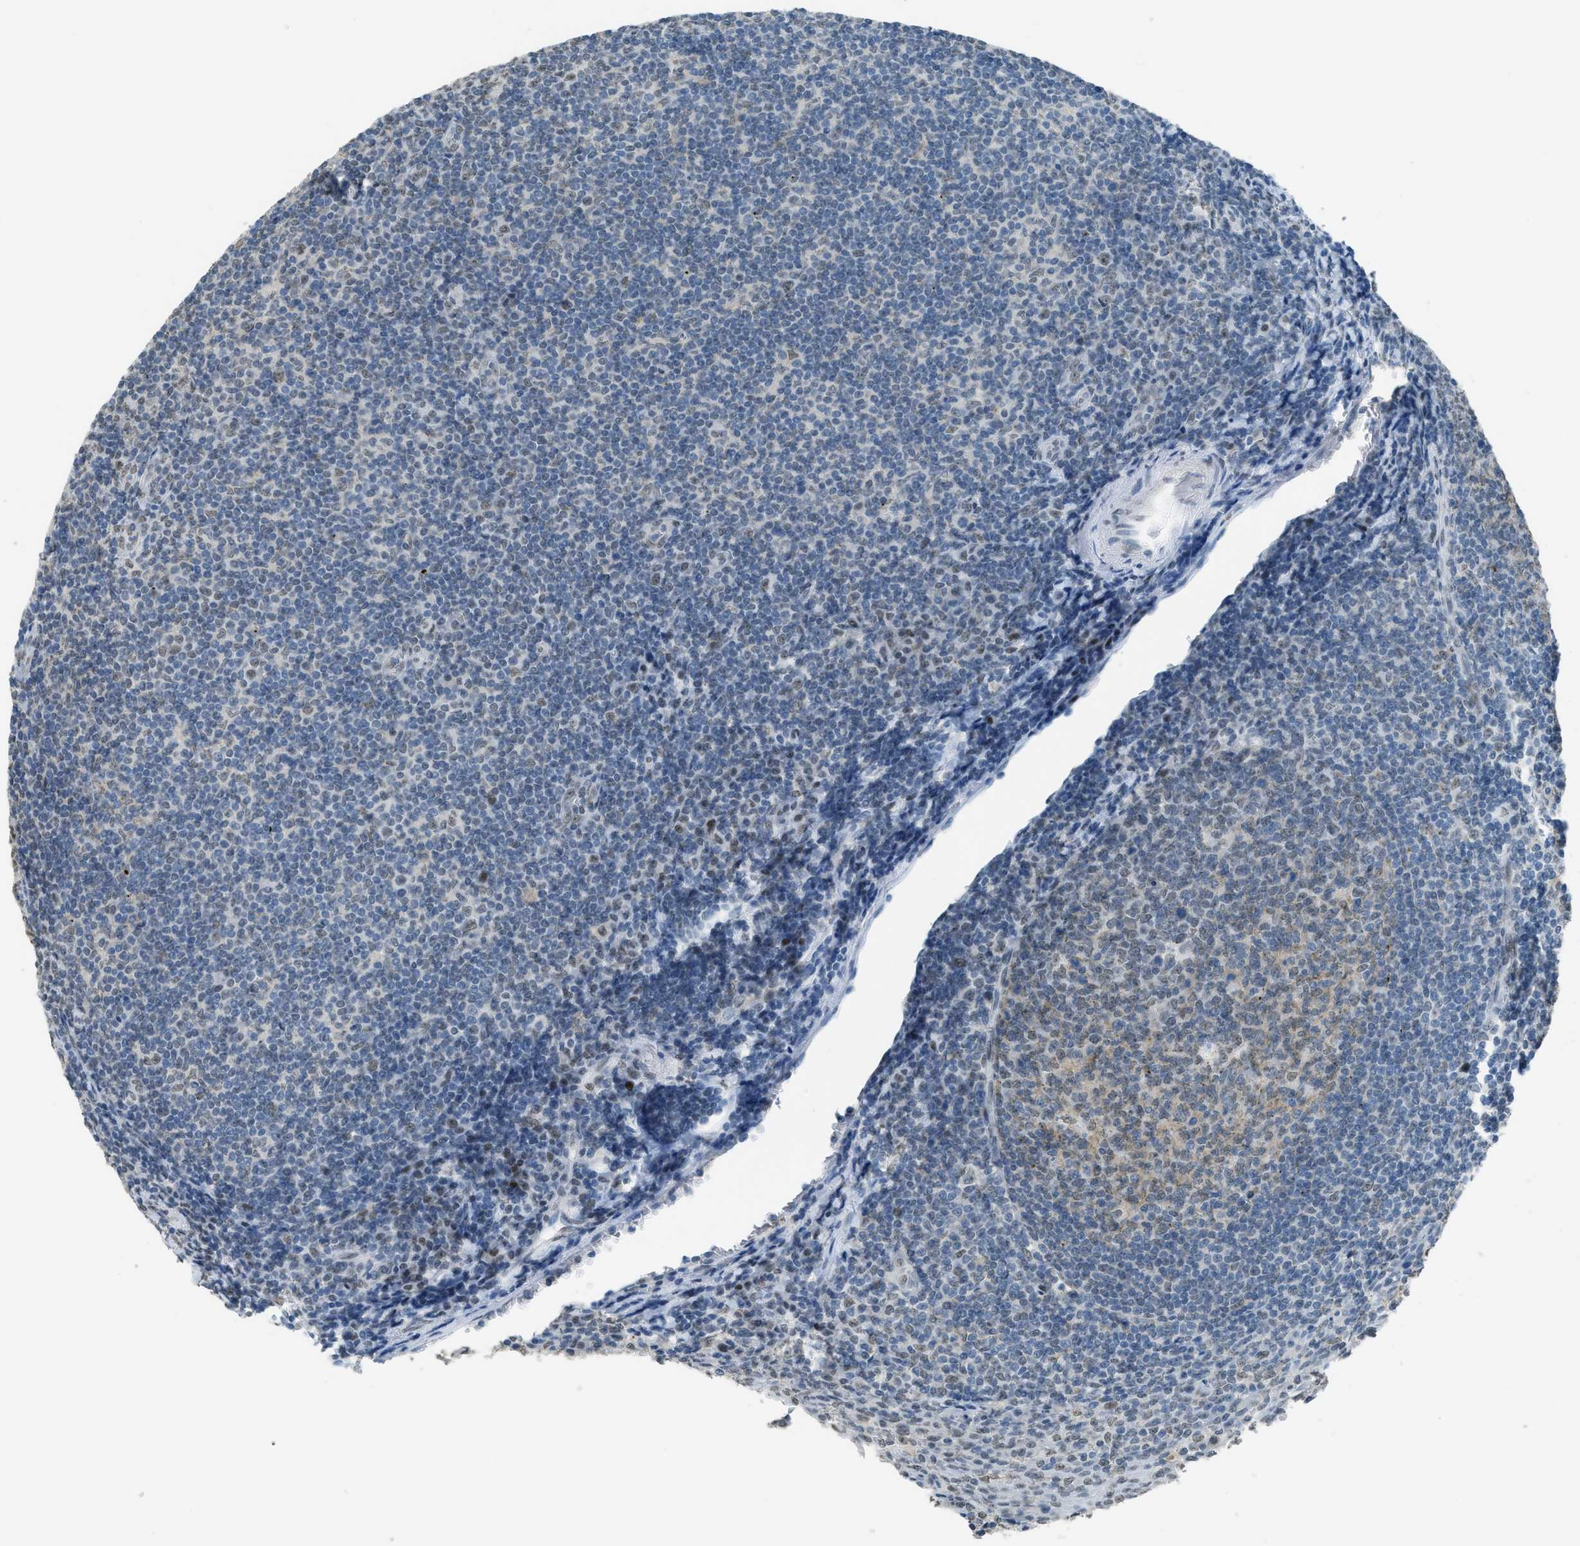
{"staining": {"intensity": "weak", "quantity": "<25%", "location": "nuclear"}, "tissue": "tonsil", "cell_type": "Germinal center cells", "image_type": "normal", "snomed": [{"axis": "morphology", "description": "Normal tissue, NOS"}, {"axis": "topography", "description": "Tonsil"}], "caption": "IHC image of benign tonsil: human tonsil stained with DAB (3,3'-diaminobenzidine) reveals no significant protein staining in germinal center cells. The staining is performed using DAB (3,3'-diaminobenzidine) brown chromogen with nuclei counter-stained in using hematoxylin.", "gene": "TTC13", "patient": {"sex": "male", "age": 37}}